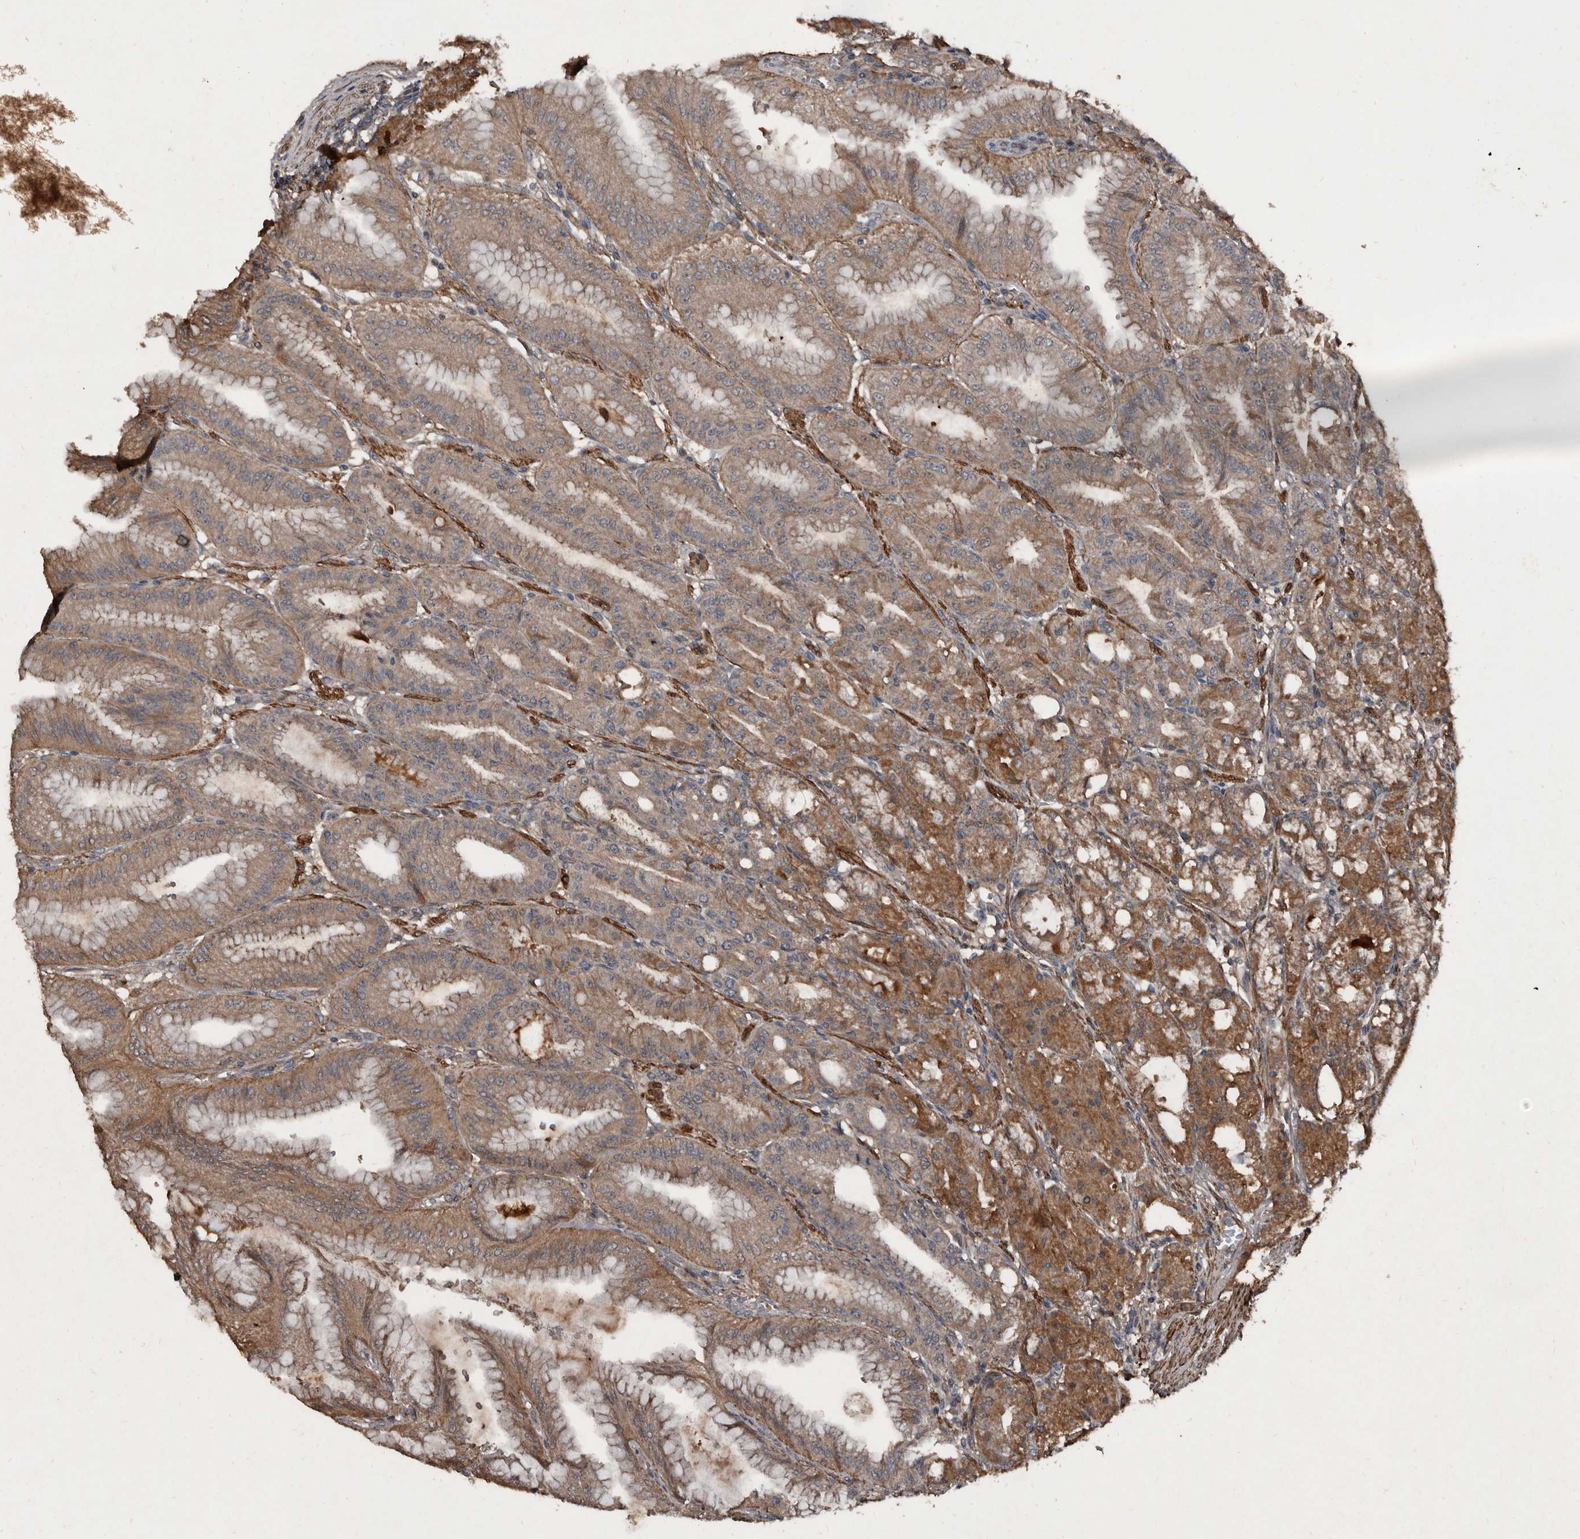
{"staining": {"intensity": "moderate", "quantity": ">75%", "location": "cytoplasmic/membranous"}, "tissue": "stomach", "cell_type": "Glandular cells", "image_type": "normal", "snomed": [{"axis": "morphology", "description": "Normal tissue, NOS"}, {"axis": "topography", "description": "Stomach, lower"}], "caption": "Moderate cytoplasmic/membranous positivity for a protein is present in approximately >75% of glandular cells of normal stomach using immunohistochemistry.", "gene": "GREB1", "patient": {"sex": "male", "age": 71}}